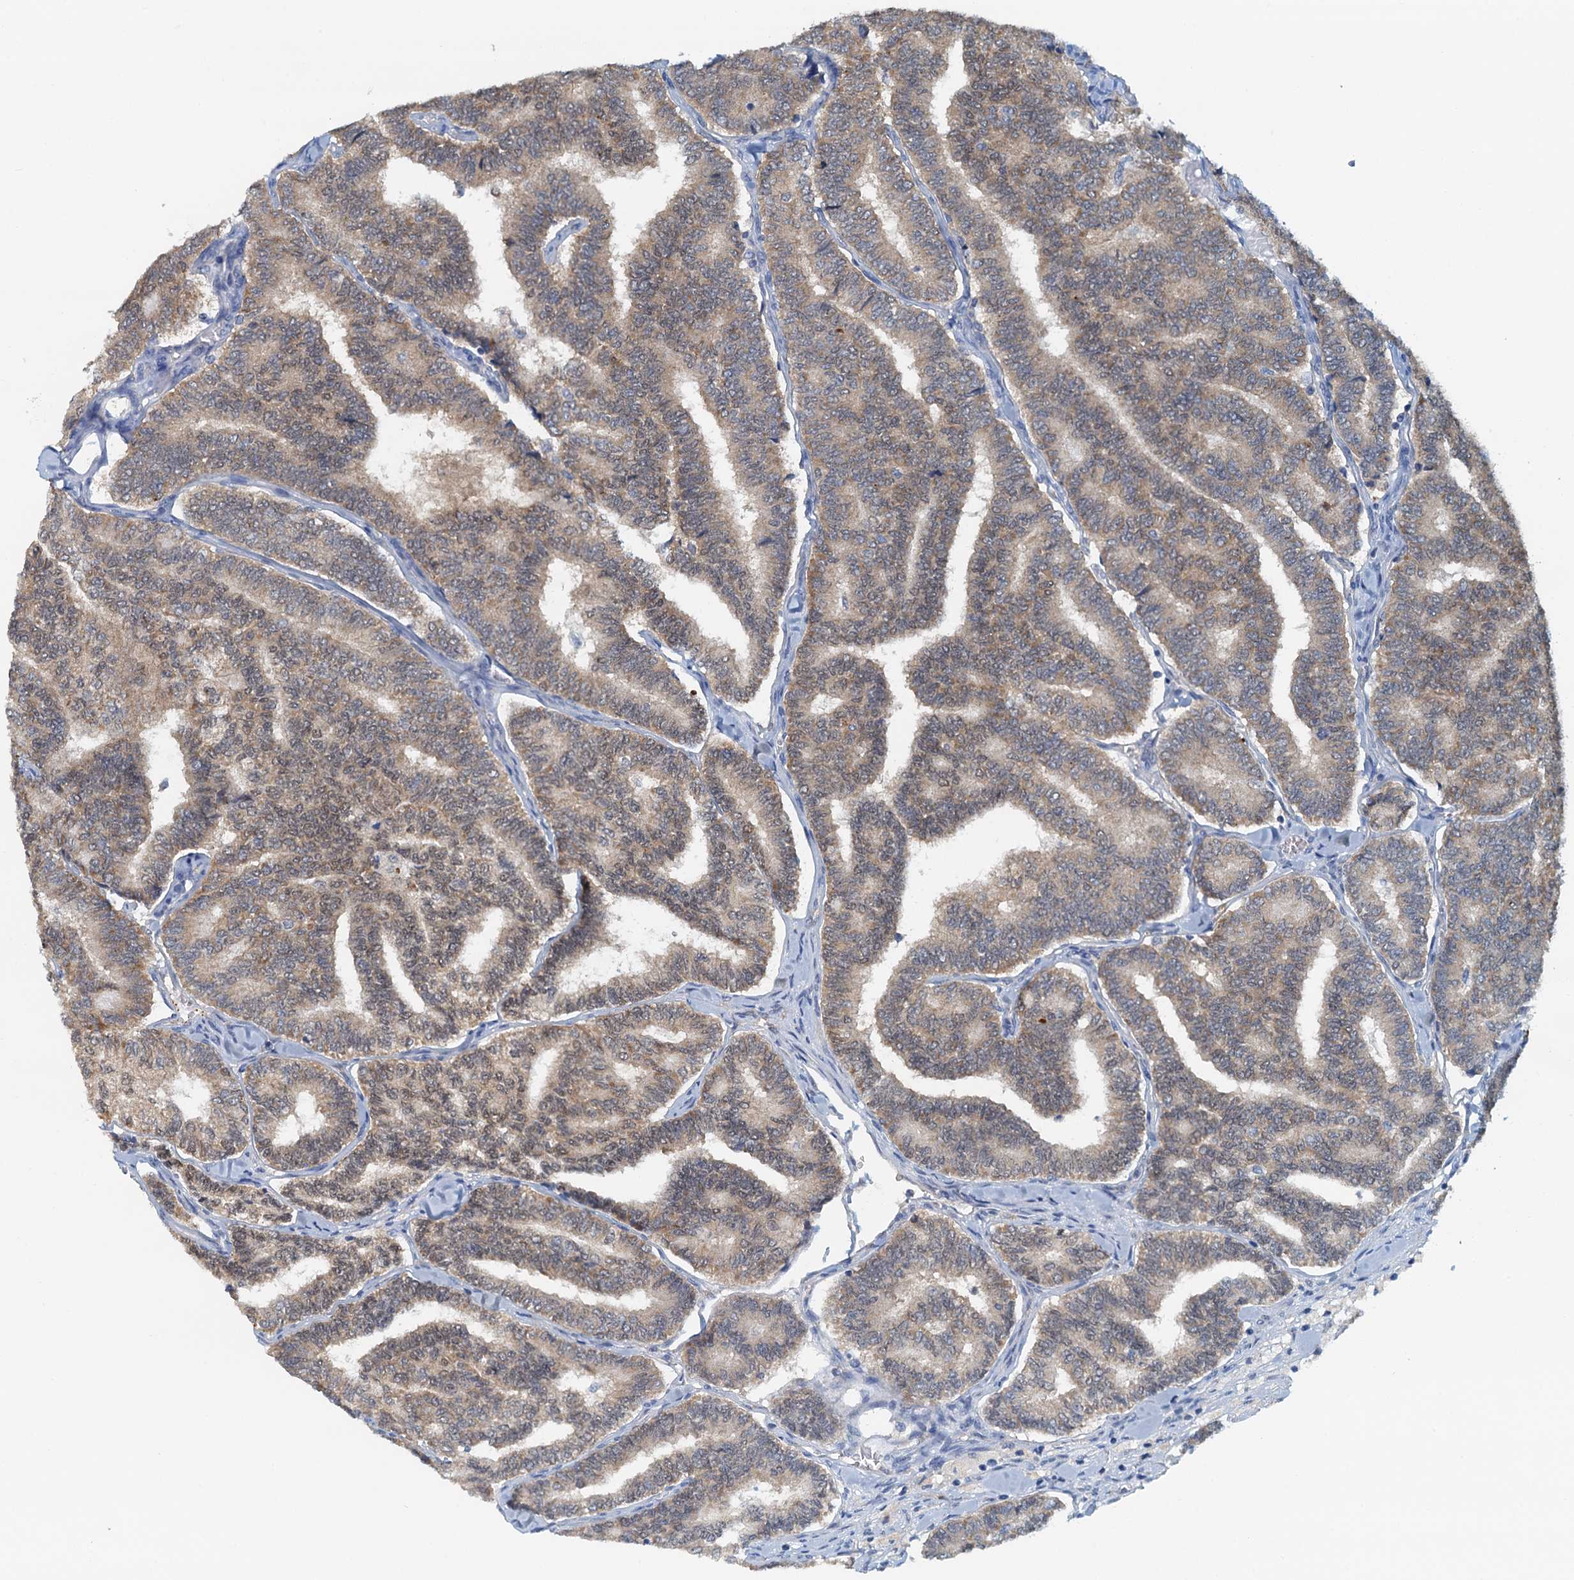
{"staining": {"intensity": "weak", "quantity": ">75%", "location": "cytoplasmic/membranous"}, "tissue": "thyroid cancer", "cell_type": "Tumor cells", "image_type": "cancer", "snomed": [{"axis": "morphology", "description": "Papillary adenocarcinoma, NOS"}, {"axis": "topography", "description": "Thyroid gland"}], "caption": "This image shows papillary adenocarcinoma (thyroid) stained with immunohistochemistry (IHC) to label a protein in brown. The cytoplasmic/membranous of tumor cells show weak positivity for the protein. Nuclei are counter-stained blue.", "gene": "DTD1", "patient": {"sex": "female", "age": 35}}